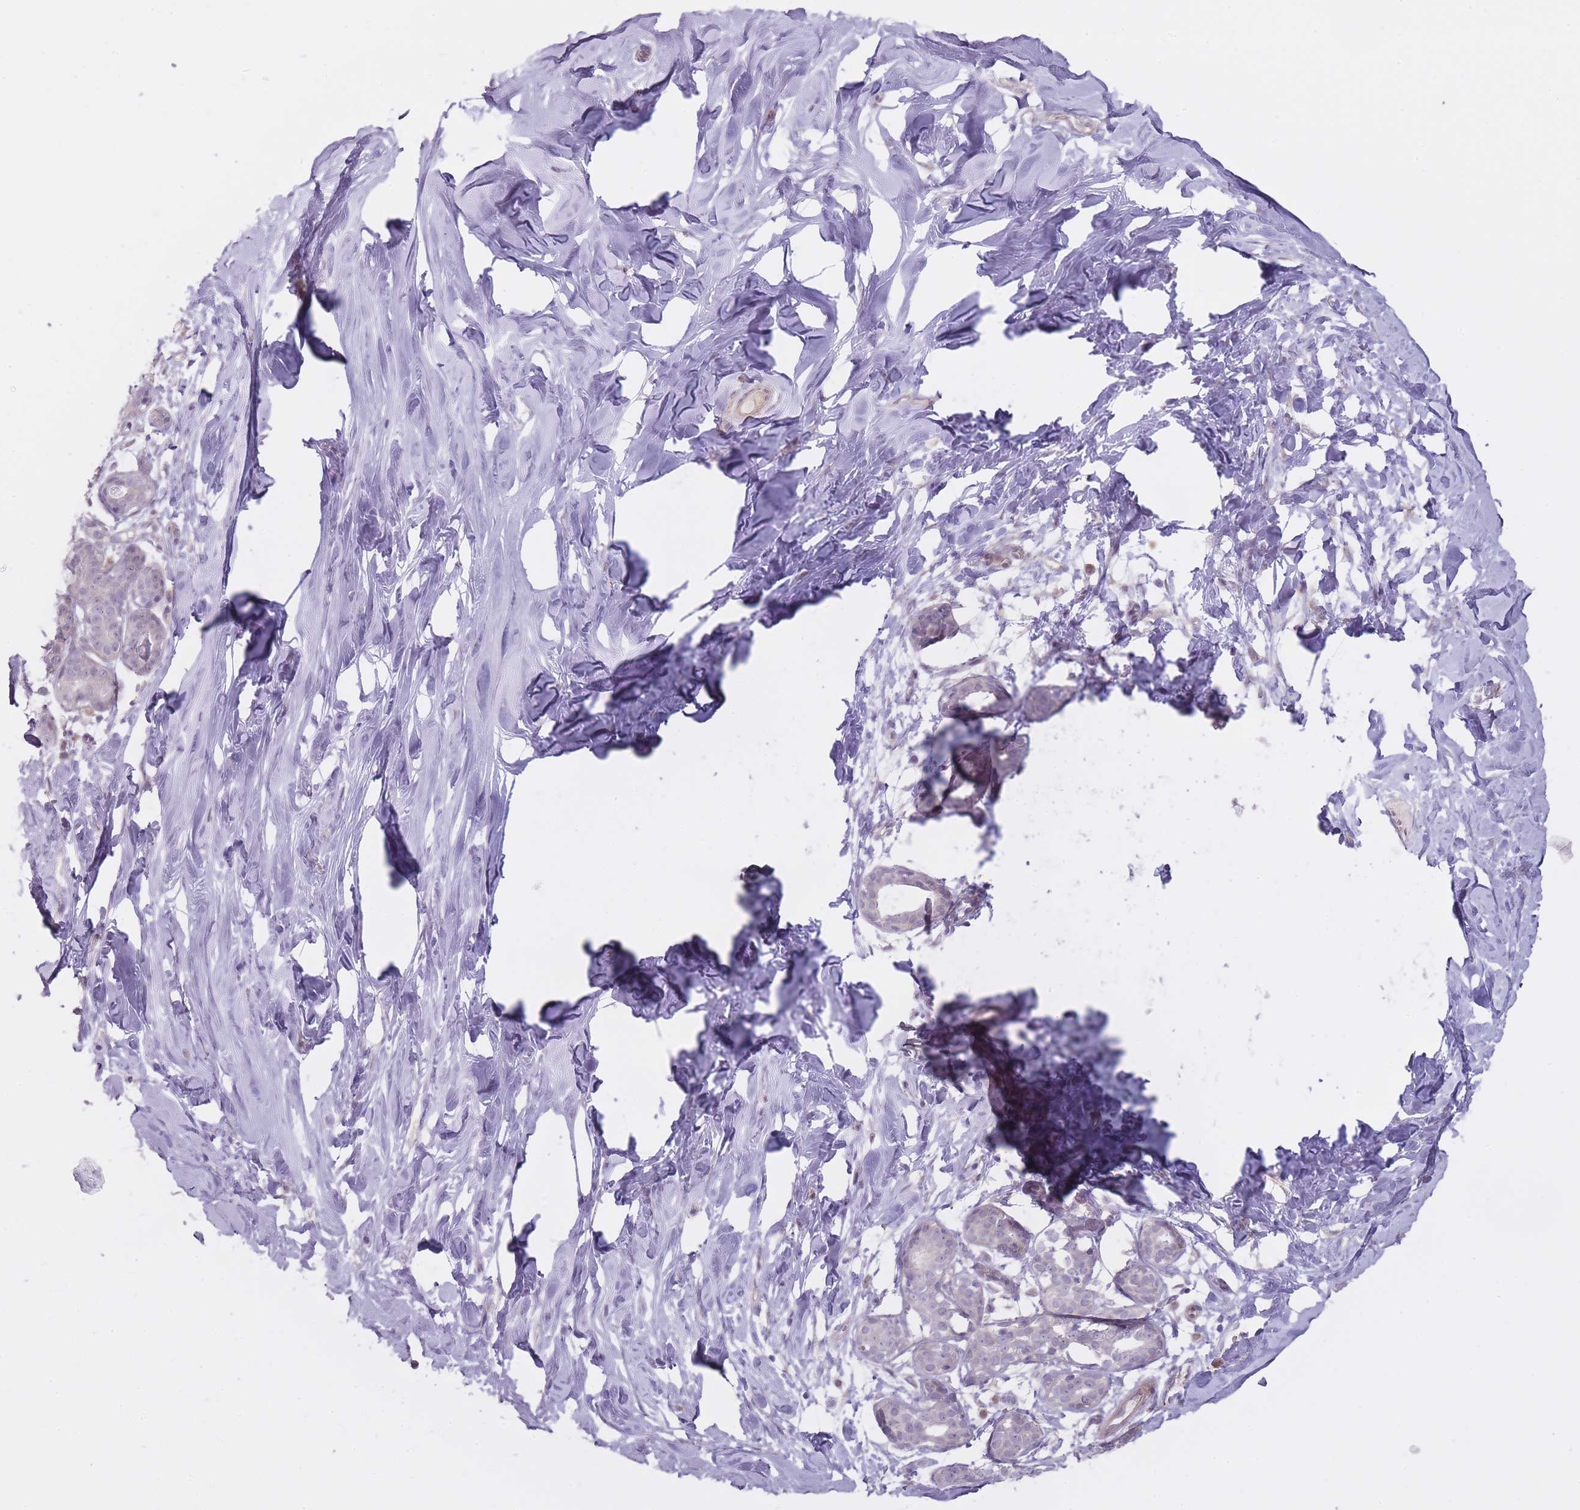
{"staining": {"intensity": "negative", "quantity": "none", "location": "none"}, "tissue": "breast", "cell_type": "Adipocytes", "image_type": "normal", "snomed": [{"axis": "morphology", "description": "Normal tissue, NOS"}, {"axis": "topography", "description": "Breast"}], "caption": "Immunohistochemistry photomicrograph of unremarkable breast: human breast stained with DAB exhibits no significant protein positivity in adipocytes.", "gene": "PGRMC2", "patient": {"sex": "female", "age": 27}}